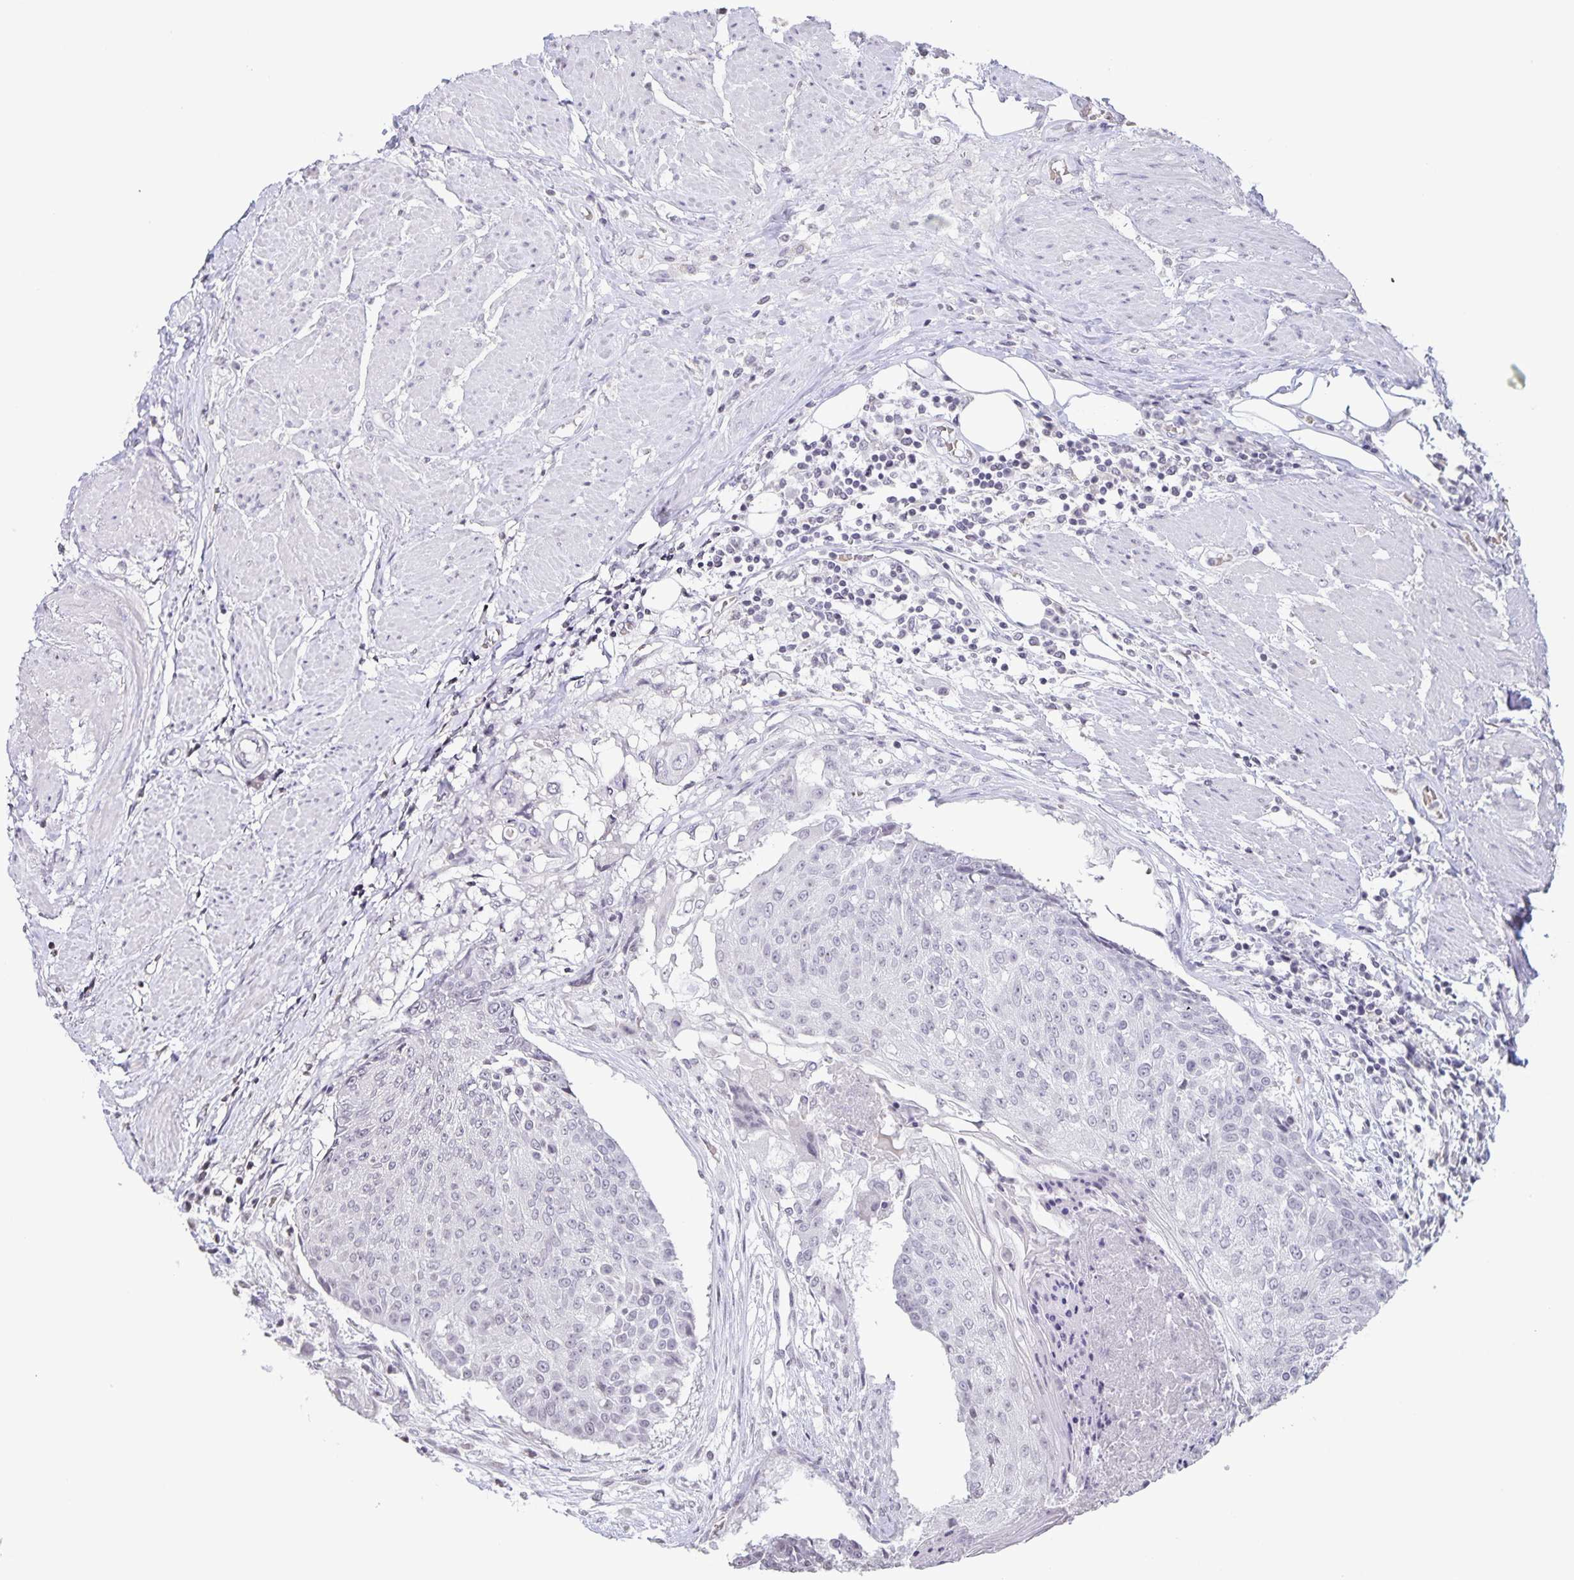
{"staining": {"intensity": "negative", "quantity": "none", "location": "none"}, "tissue": "urothelial cancer", "cell_type": "Tumor cells", "image_type": "cancer", "snomed": [{"axis": "morphology", "description": "Urothelial carcinoma, High grade"}, {"axis": "topography", "description": "Urinary bladder"}], "caption": "This is an IHC histopathology image of urothelial cancer. There is no staining in tumor cells.", "gene": "AQP4", "patient": {"sex": "female", "age": 63}}